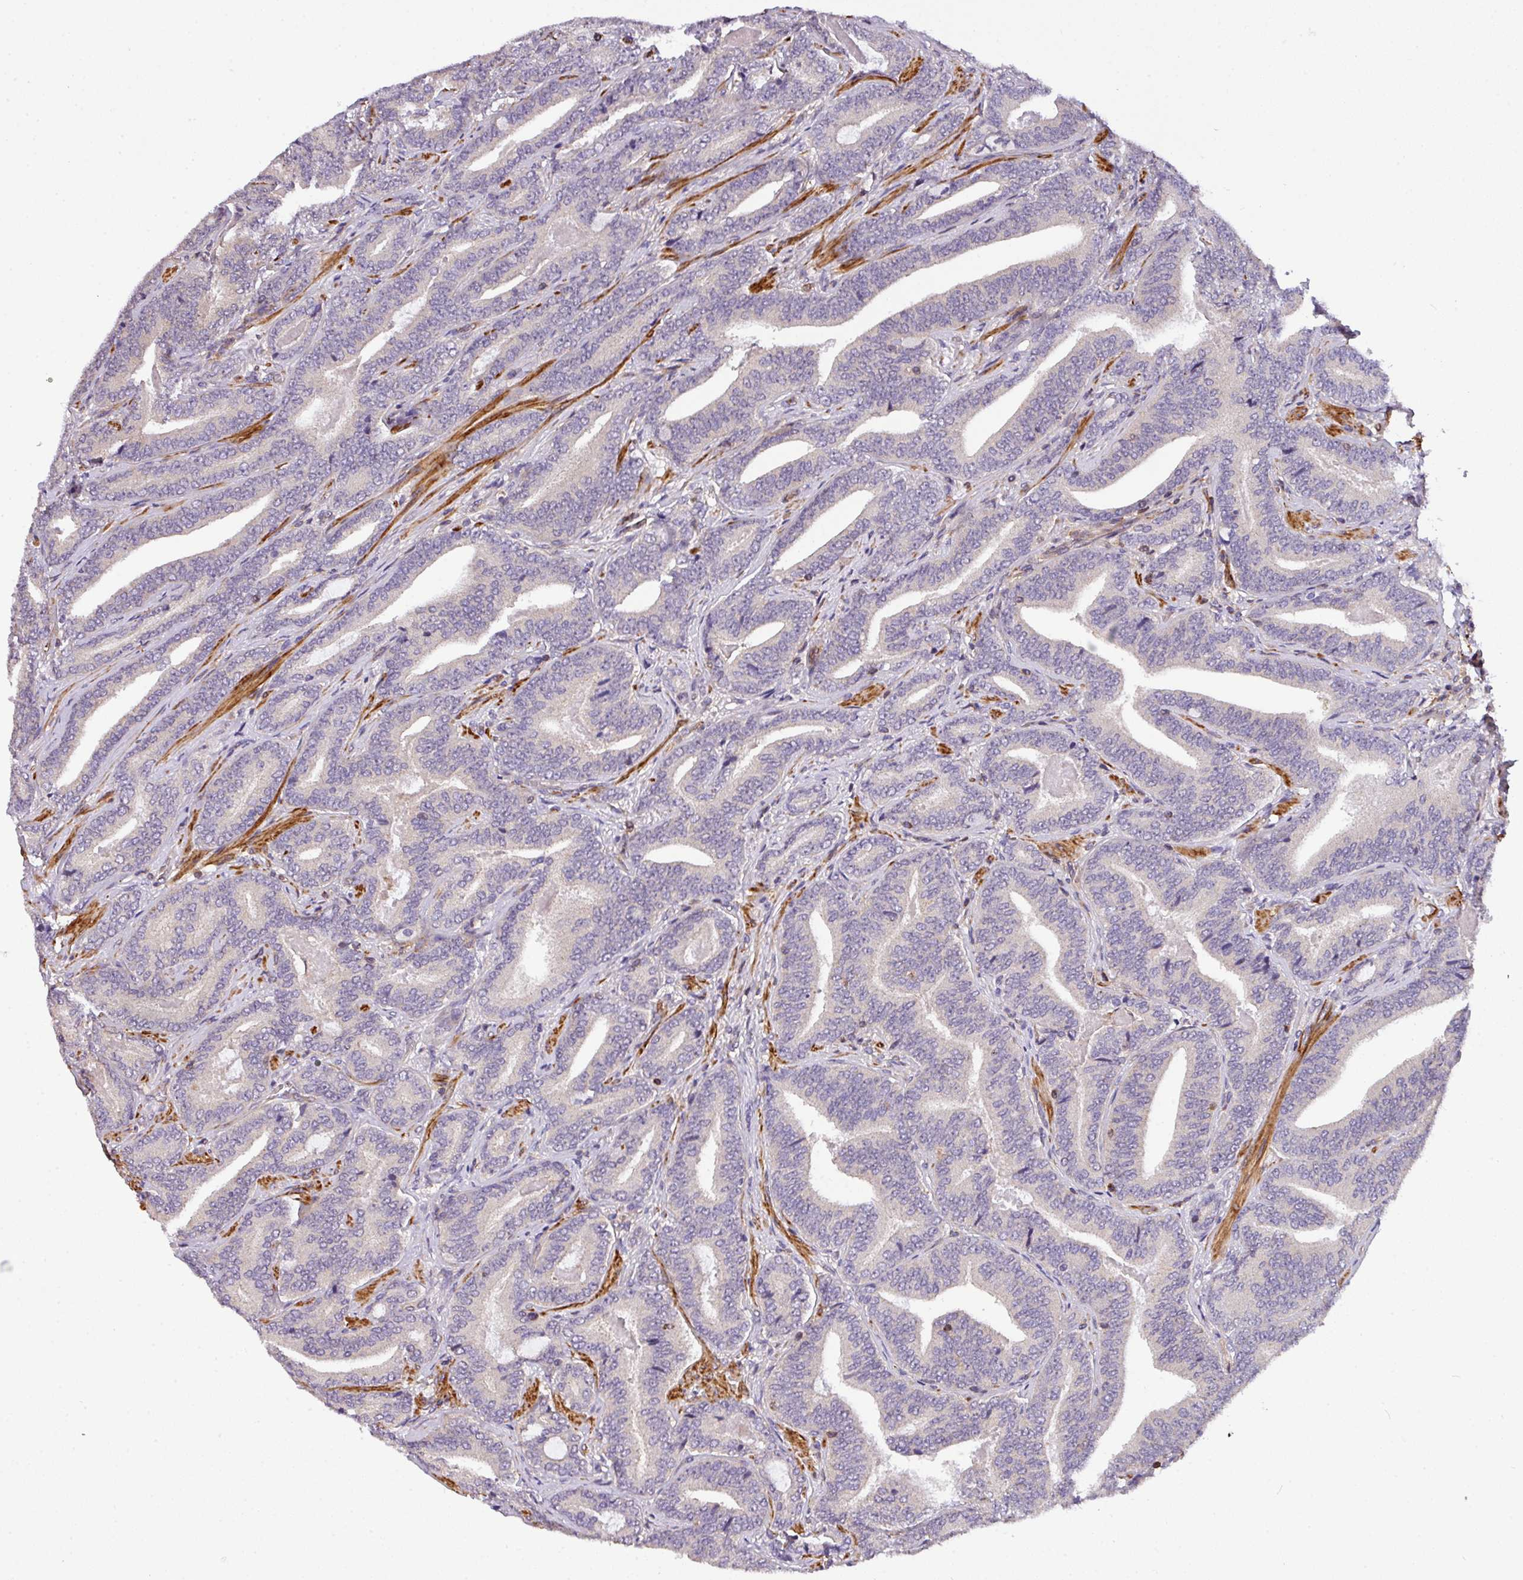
{"staining": {"intensity": "negative", "quantity": "none", "location": "none"}, "tissue": "prostate cancer", "cell_type": "Tumor cells", "image_type": "cancer", "snomed": [{"axis": "morphology", "description": "Adenocarcinoma, Low grade"}, {"axis": "topography", "description": "Prostate and seminal vesicle, NOS"}], "caption": "Histopathology image shows no protein staining in tumor cells of prostate cancer (adenocarcinoma (low-grade)) tissue. (DAB IHC visualized using brightfield microscopy, high magnification).", "gene": "CASS4", "patient": {"sex": "male", "age": 61}}